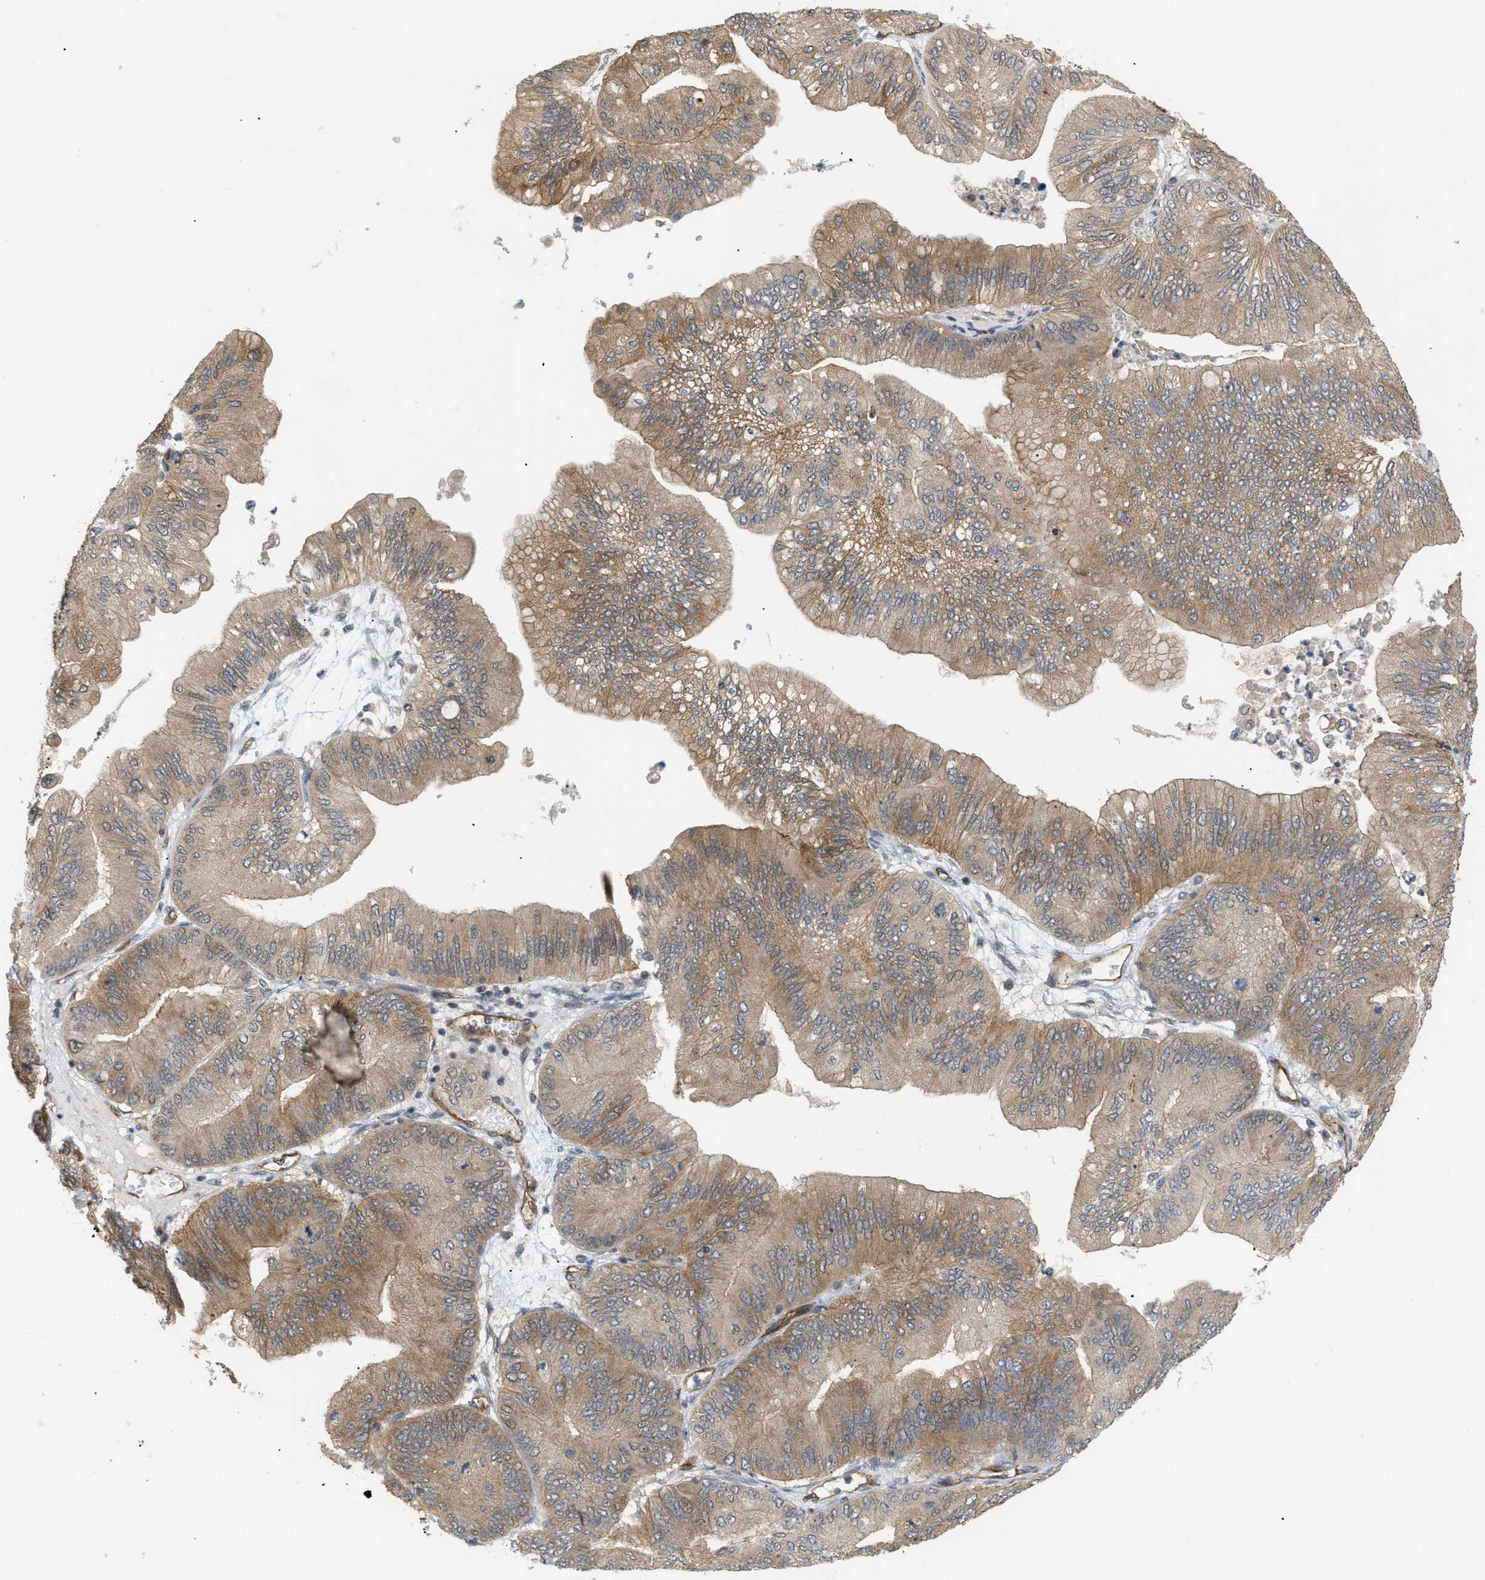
{"staining": {"intensity": "moderate", "quantity": ">75%", "location": "cytoplasmic/membranous"}, "tissue": "ovarian cancer", "cell_type": "Tumor cells", "image_type": "cancer", "snomed": [{"axis": "morphology", "description": "Cystadenocarcinoma, mucinous, NOS"}, {"axis": "topography", "description": "Ovary"}], "caption": "IHC of human mucinous cystadenocarcinoma (ovarian) exhibits medium levels of moderate cytoplasmic/membranous expression in about >75% of tumor cells. The staining is performed using DAB (3,3'-diaminobenzidine) brown chromogen to label protein expression. The nuclei are counter-stained blue using hematoxylin.", "gene": "PALMD", "patient": {"sex": "female", "age": 61}}